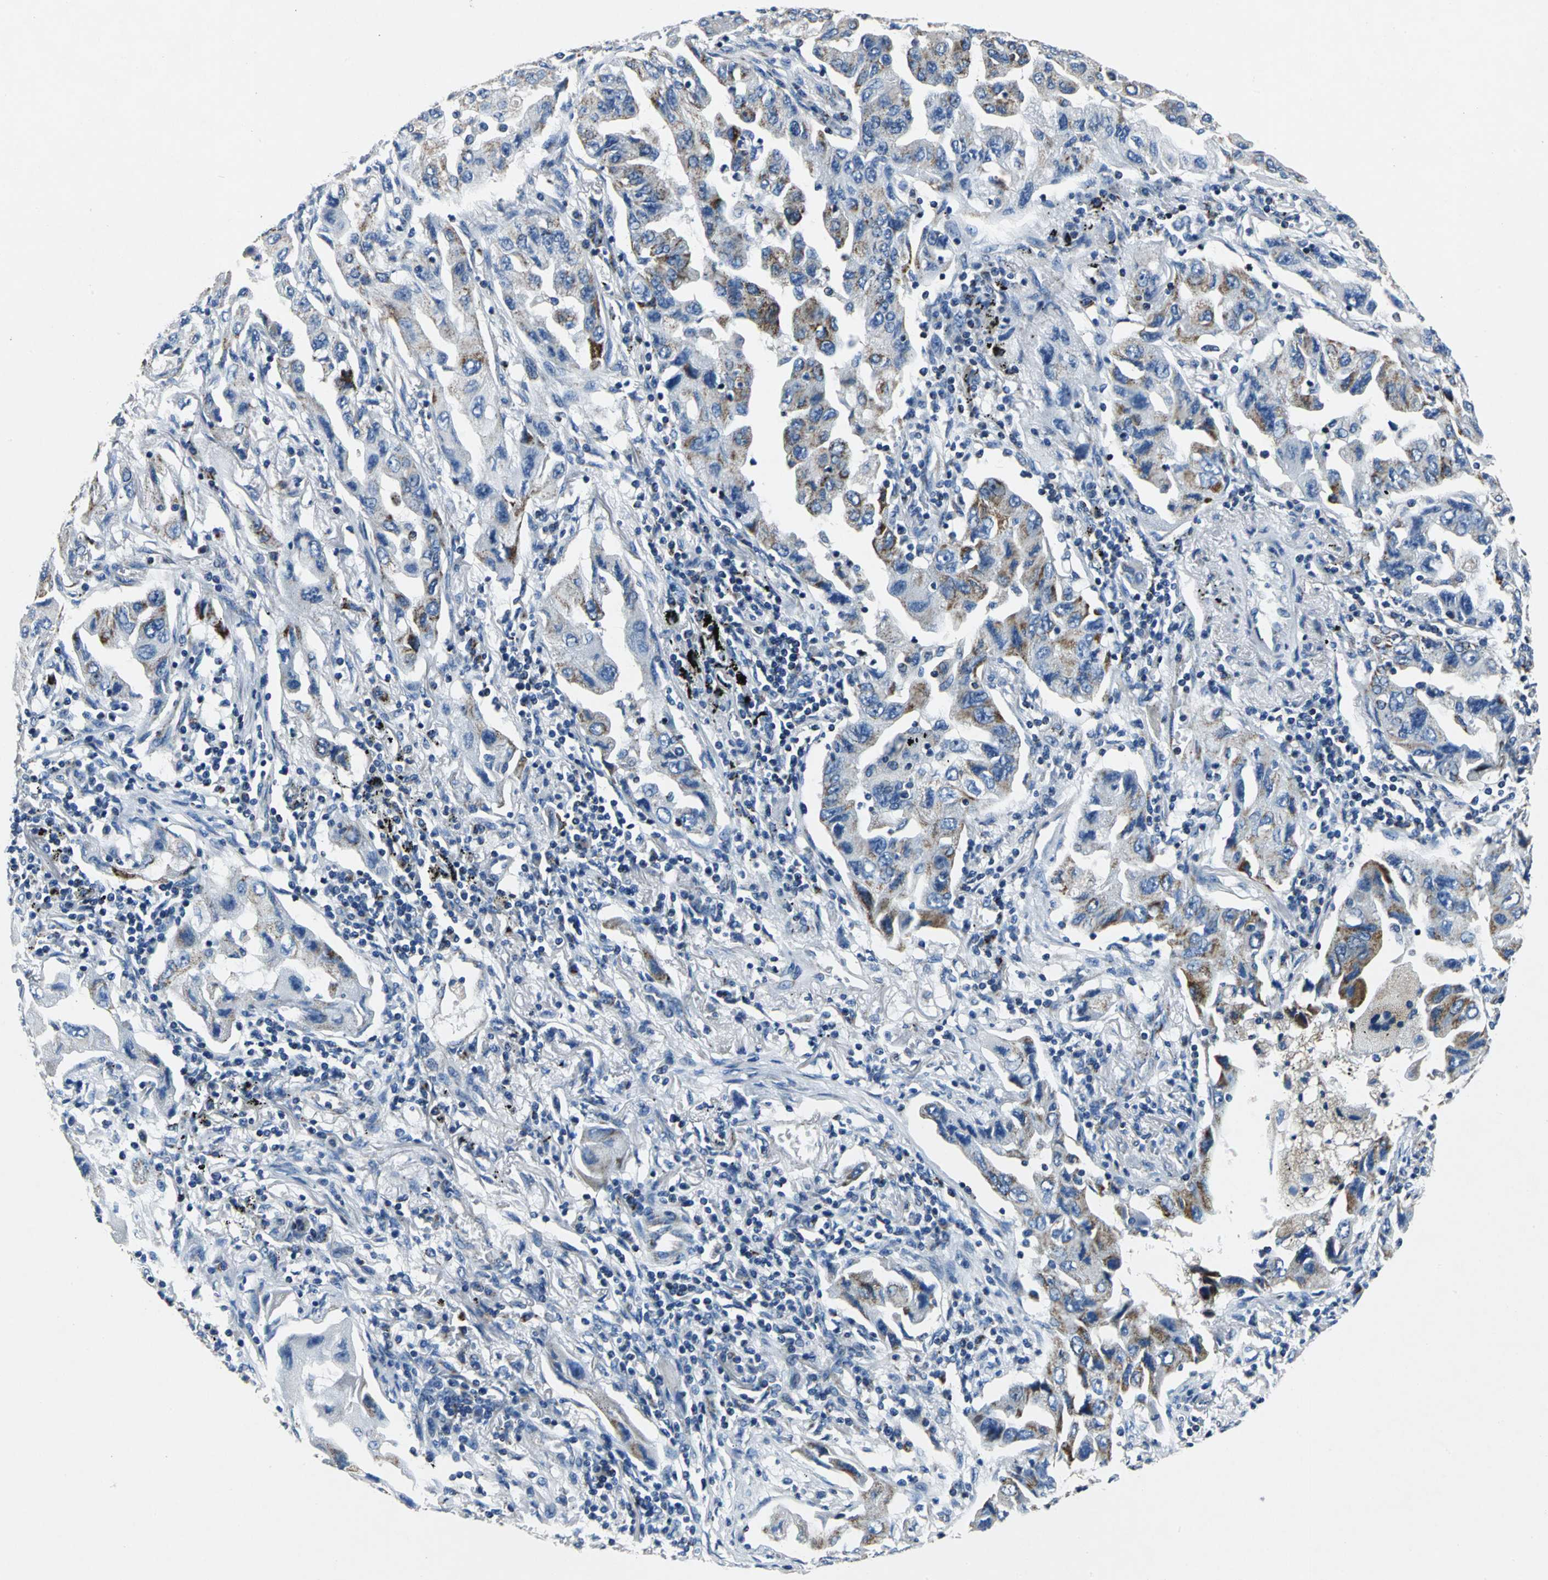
{"staining": {"intensity": "weak", "quantity": ">75%", "location": "cytoplasmic/membranous"}, "tissue": "lung cancer", "cell_type": "Tumor cells", "image_type": "cancer", "snomed": [{"axis": "morphology", "description": "Adenocarcinoma, NOS"}, {"axis": "topography", "description": "Lung"}], "caption": "Lung cancer (adenocarcinoma) stained with a protein marker displays weak staining in tumor cells.", "gene": "IFI6", "patient": {"sex": "female", "age": 65}}